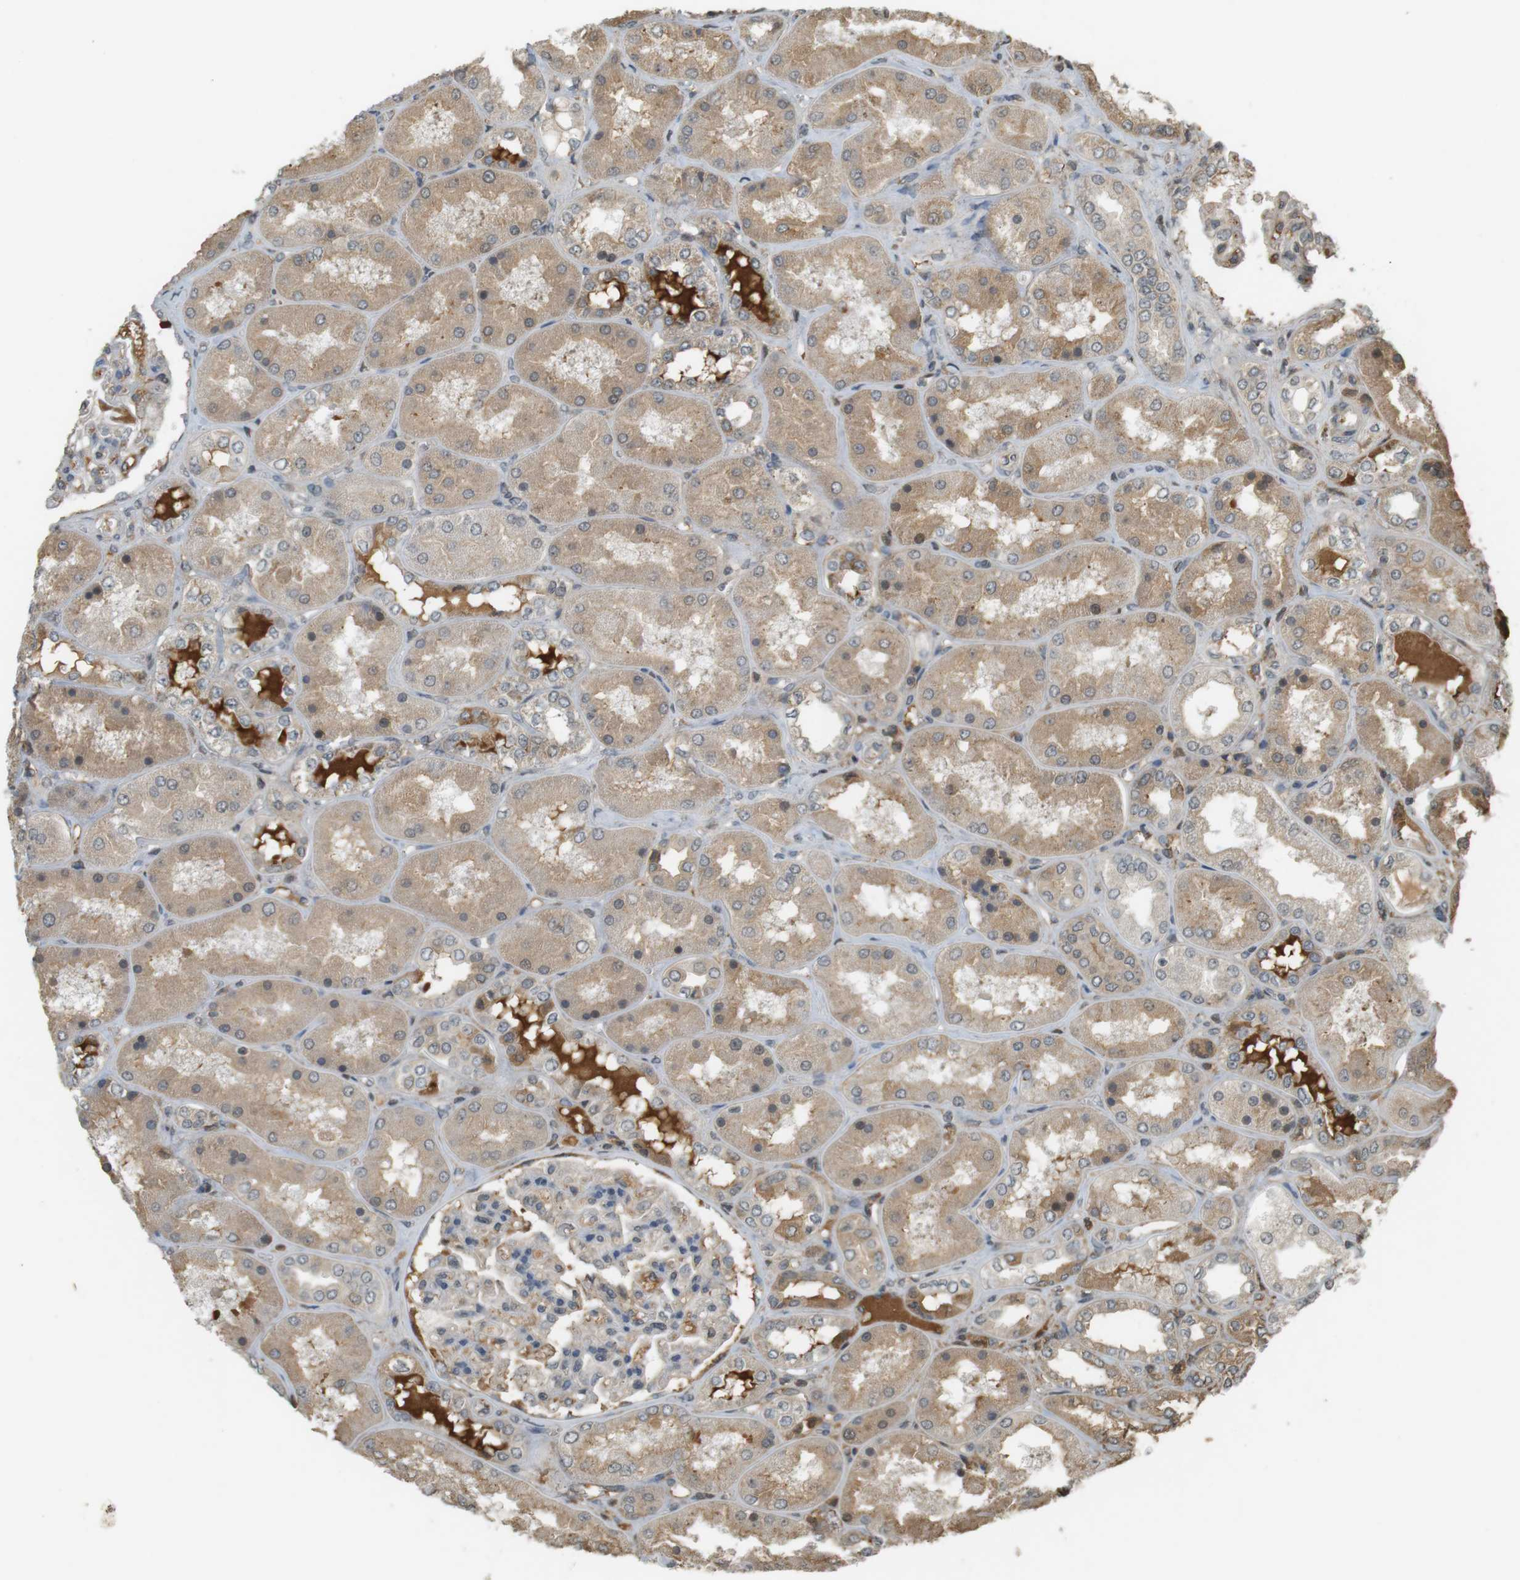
{"staining": {"intensity": "weak", "quantity": "<25%", "location": "cytoplasmic/membranous,nuclear"}, "tissue": "kidney", "cell_type": "Cells in glomeruli", "image_type": "normal", "snomed": [{"axis": "morphology", "description": "Normal tissue, NOS"}, {"axis": "topography", "description": "Kidney"}], "caption": "Immunohistochemical staining of normal human kidney exhibits no significant staining in cells in glomeruli.", "gene": "SRR", "patient": {"sex": "female", "age": 56}}